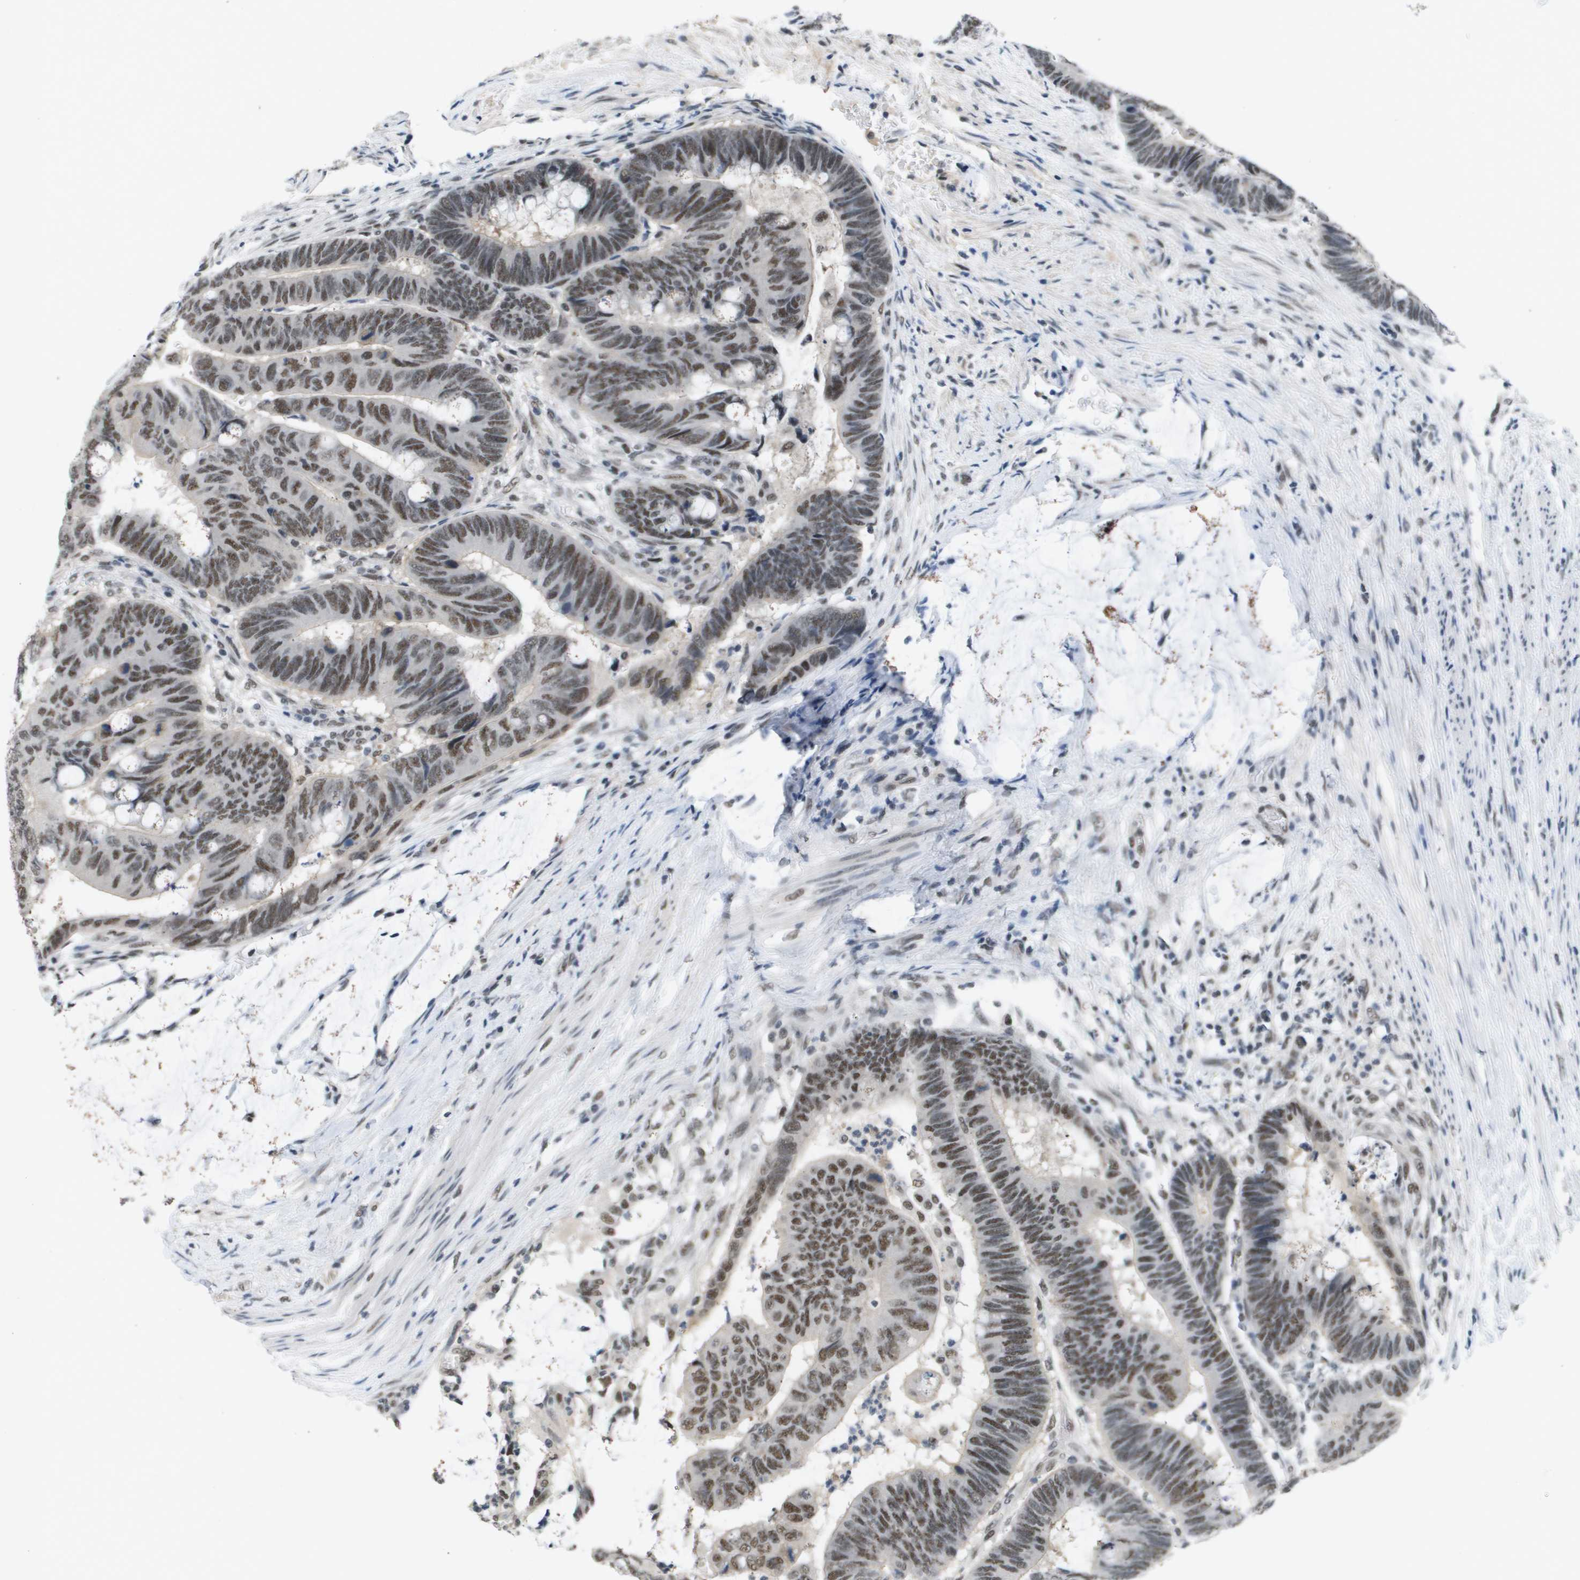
{"staining": {"intensity": "moderate", "quantity": ">75%", "location": "nuclear"}, "tissue": "colorectal cancer", "cell_type": "Tumor cells", "image_type": "cancer", "snomed": [{"axis": "morphology", "description": "Normal tissue, NOS"}, {"axis": "morphology", "description": "Adenocarcinoma, NOS"}, {"axis": "topography", "description": "Rectum"}], "caption": "Tumor cells demonstrate medium levels of moderate nuclear expression in approximately >75% of cells in colorectal cancer. Nuclei are stained in blue.", "gene": "ISY1", "patient": {"sex": "male", "age": 92}}